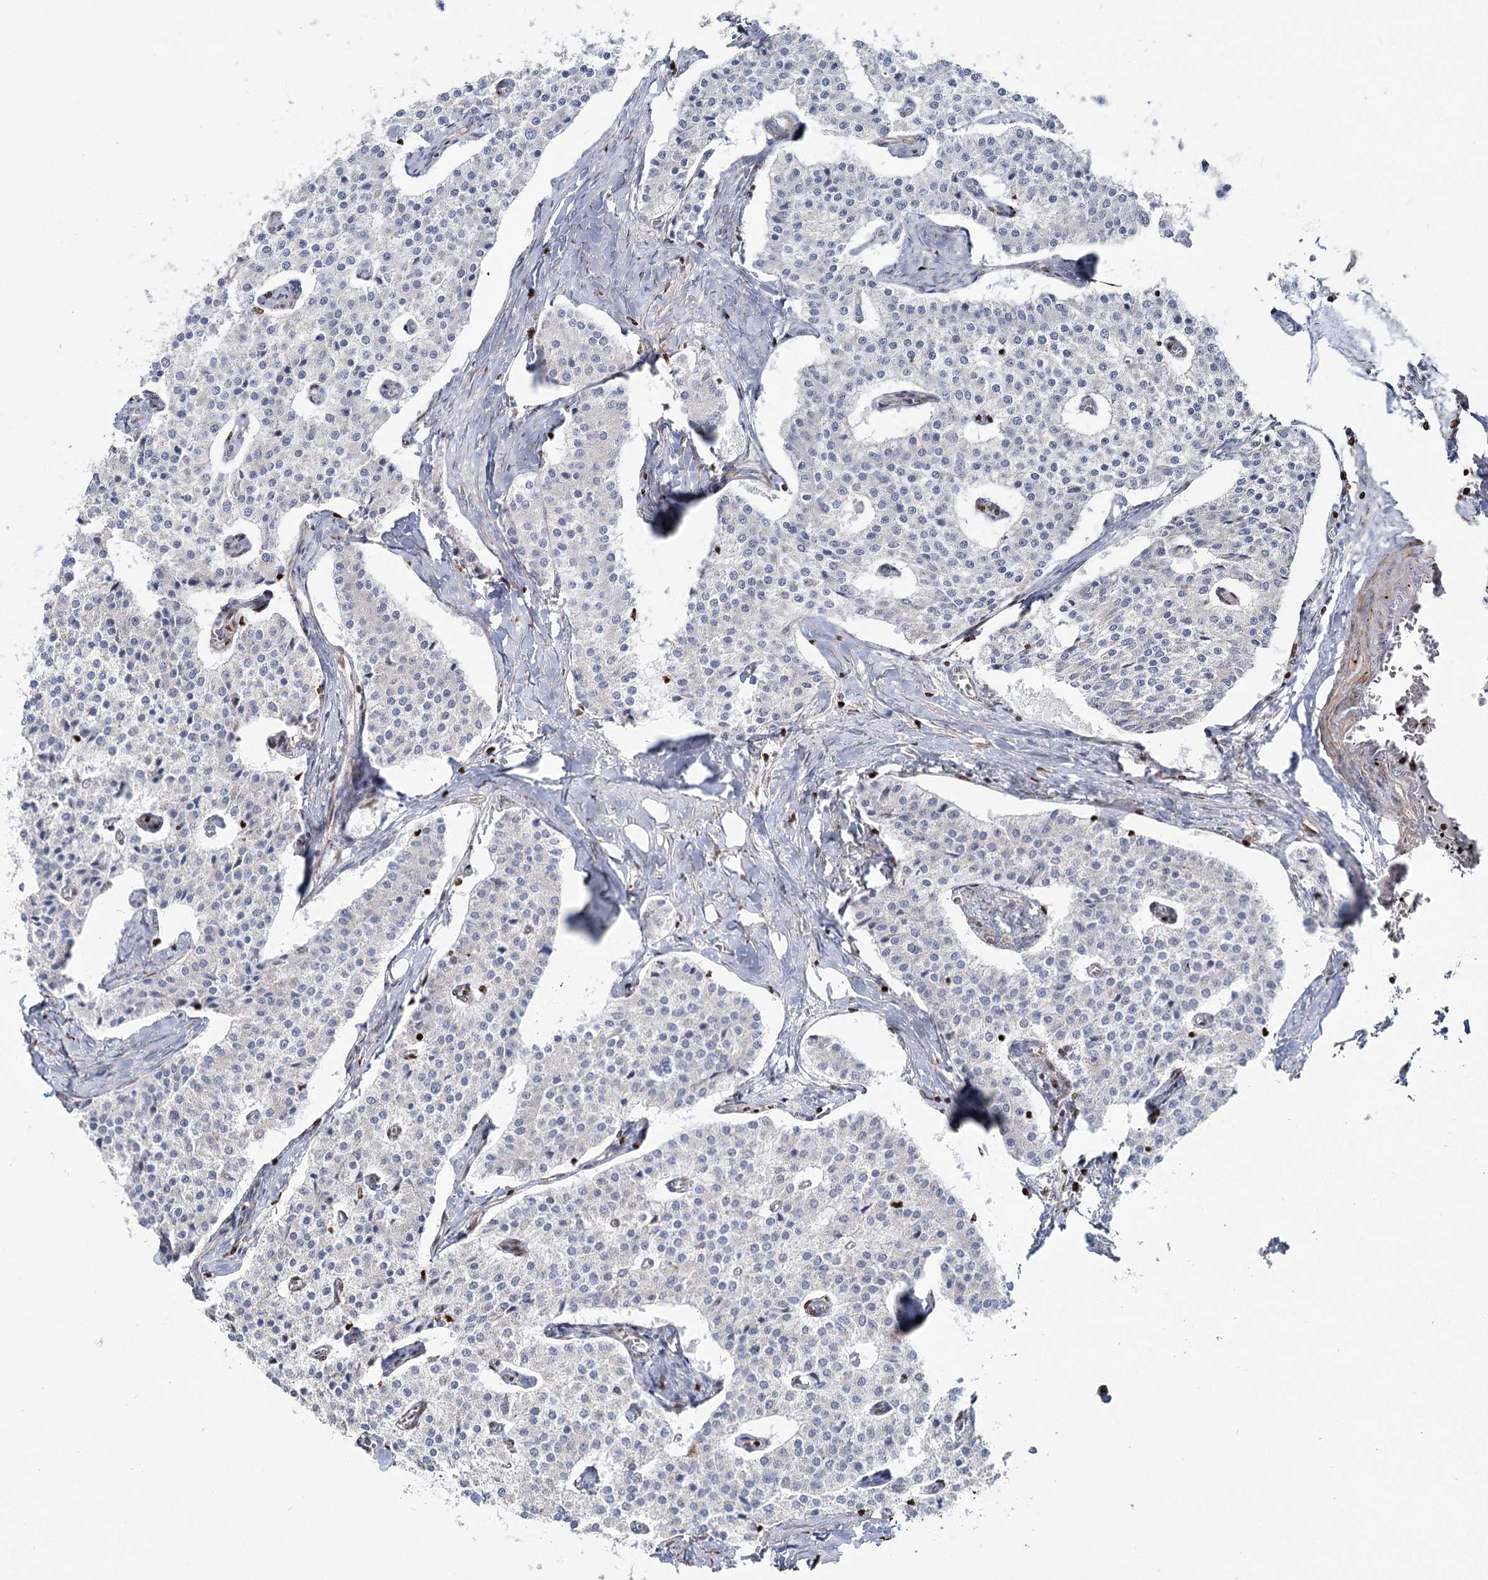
{"staining": {"intensity": "negative", "quantity": "none", "location": "none"}, "tissue": "carcinoid", "cell_type": "Tumor cells", "image_type": "cancer", "snomed": [{"axis": "morphology", "description": "Carcinoid, malignant, NOS"}, {"axis": "topography", "description": "Colon"}], "caption": "Immunohistochemistry (IHC) image of human malignant carcinoid stained for a protein (brown), which displays no expression in tumor cells.", "gene": "PDHX", "patient": {"sex": "female", "age": 52}}